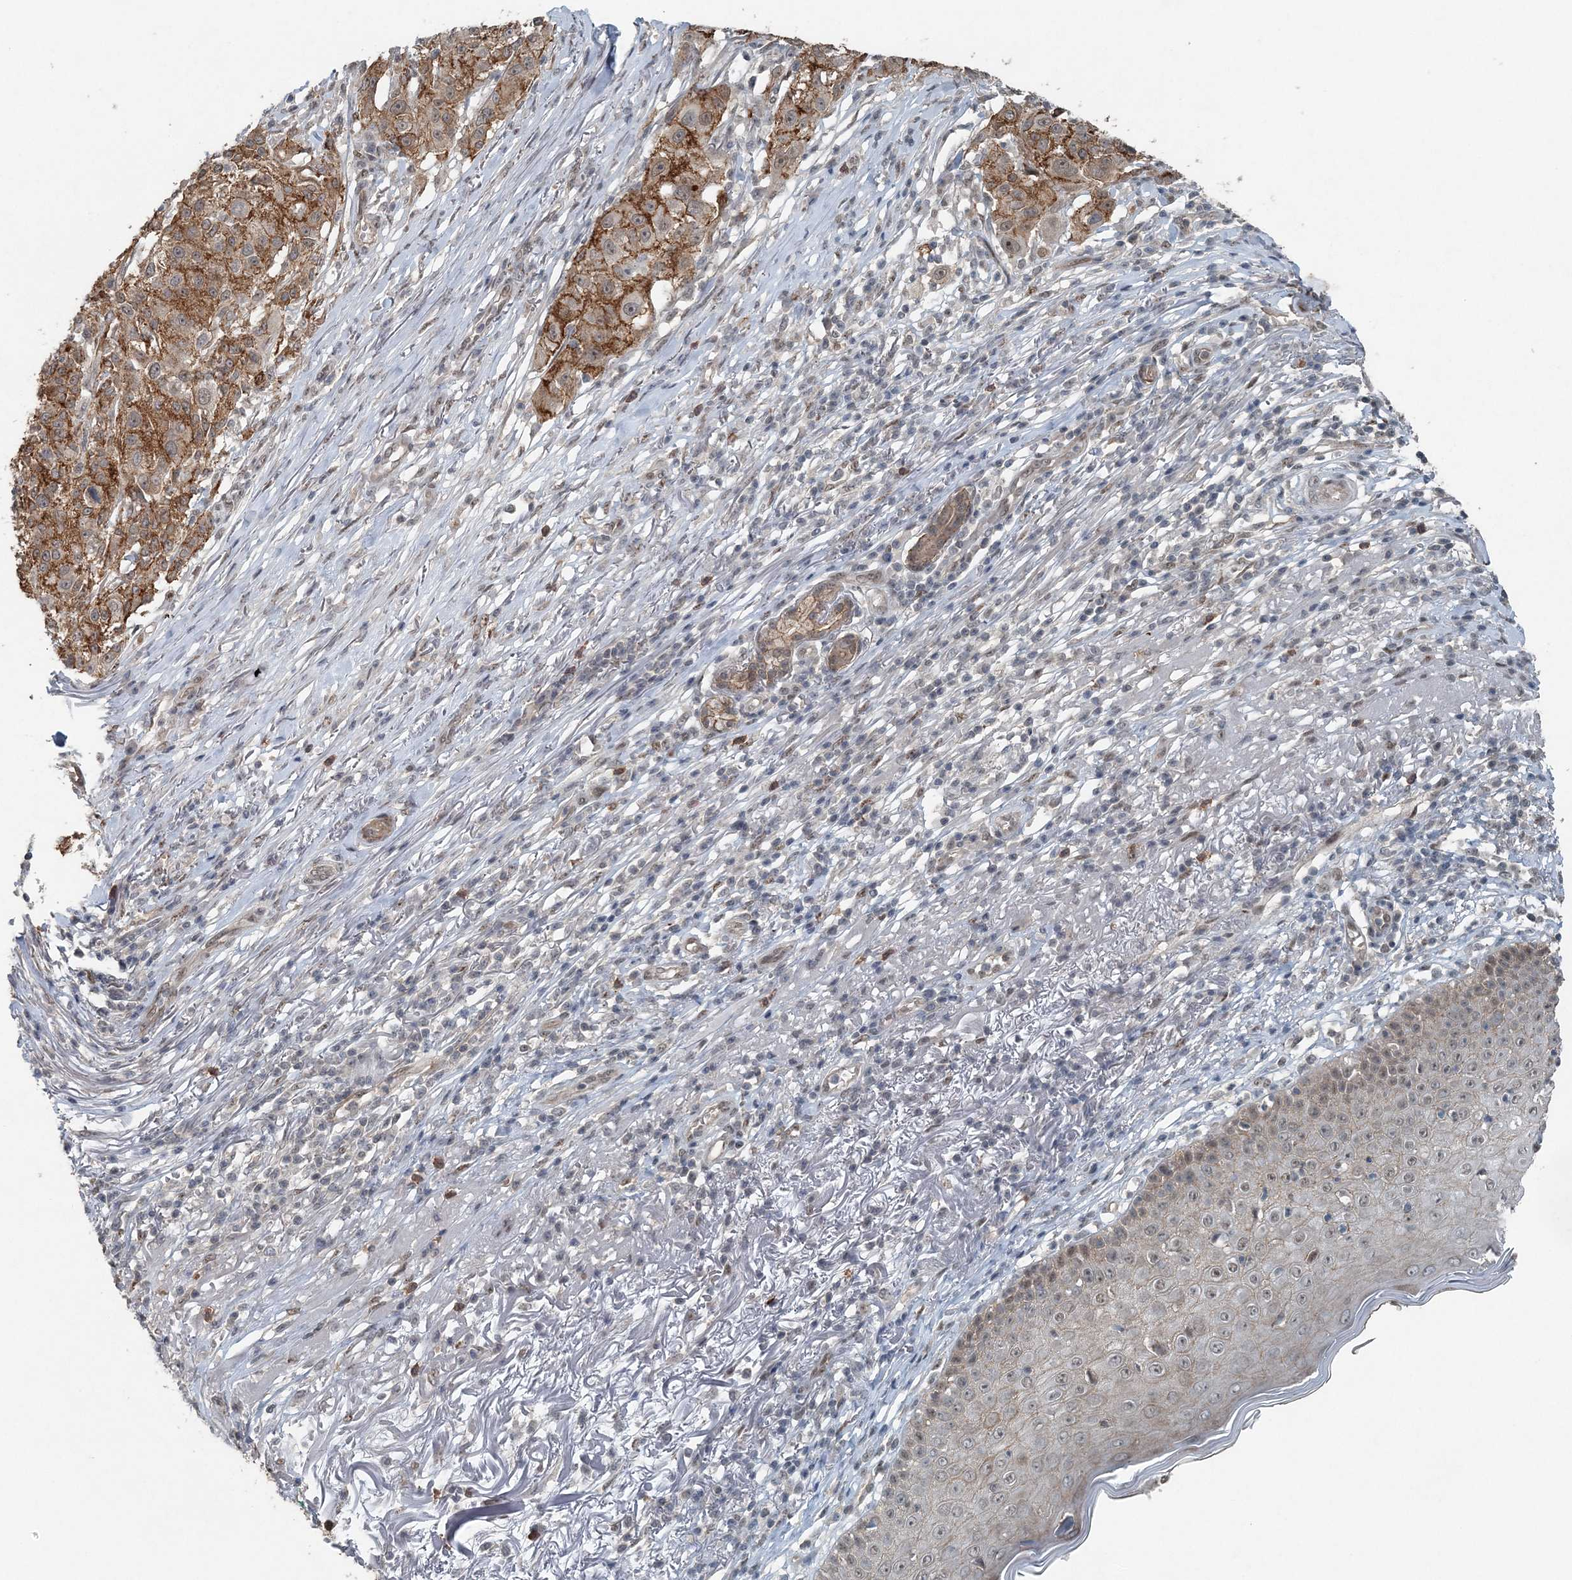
{"staining": {"intensity": "moderate", "quantity": ">75%", "location": "cytoplasmic/membranous"}, "tissue": "melanoma", "cell_type": "Tumor cells", "image_type": "cancer", "snomed": [{"axis": "morphology", "description": "Necrosis, NOS"}, {"axis": "morphology", "description": "Malignant melanoma, NOS"}, {"axis": "topography", "description": "Skin"}], "caption": "This photomicrograph displays melanoma stained with IHC to label a protein in brown. The cytoplasmic/membranous of tumor cells show moderate positivity for the protein. Nuclei are counter-stained blue.", "gene": "VSIG2", "patient": {"sex": "female", "age": 87}}